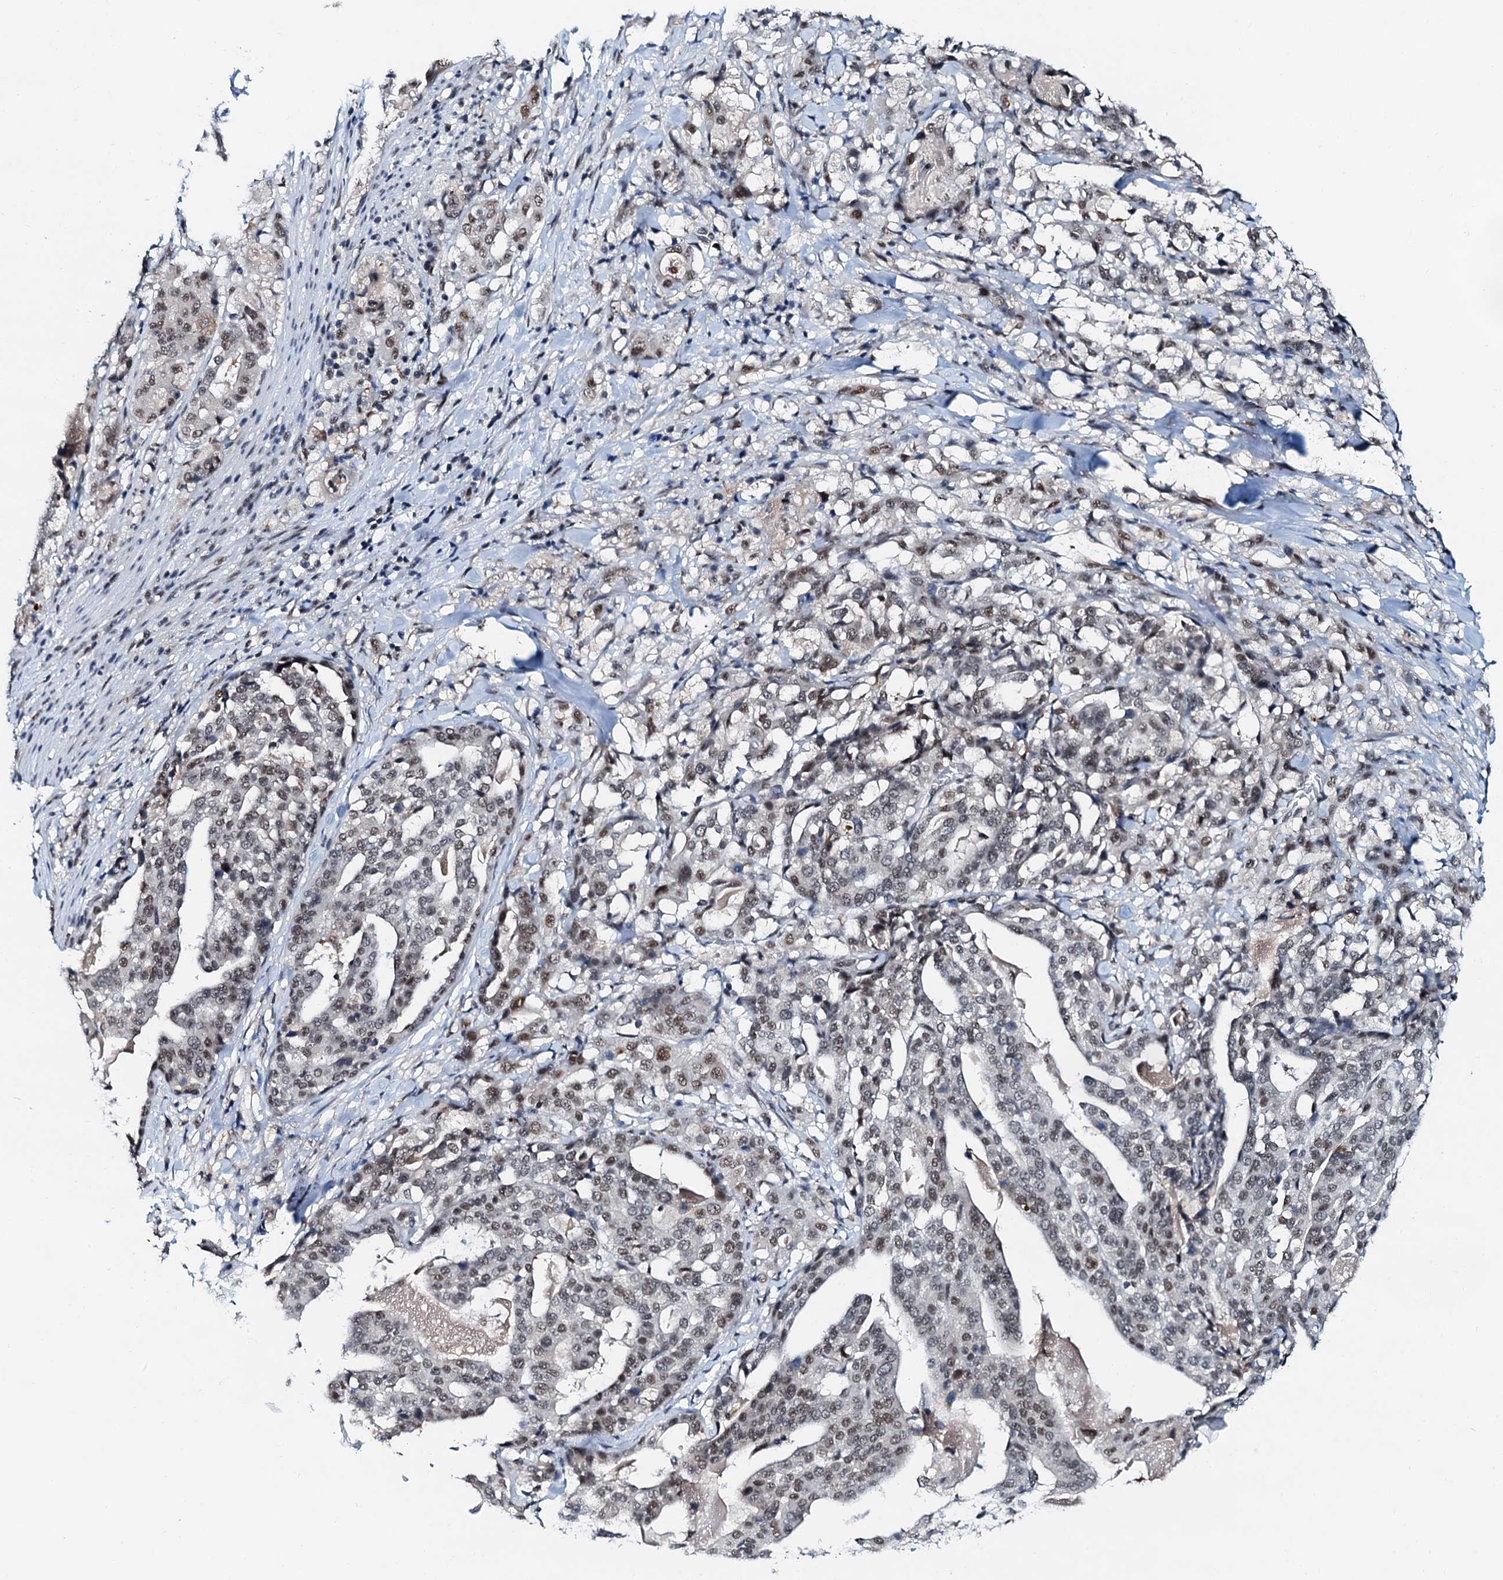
{"staining": {"intensity": "moderate", "quantity": "<25%", "location": "nuclear"}, "tissue": "stomach cancer", "cell_type": "Tumor cells", "image_type": "cancer", "snomed": [{"axis": "morphology", "description": "Adenocarcinoma, NOS"}, {"axis": "topography", "description": "Stomach"}], "caption": "Immunohistochemical staining of stomach adenocarcinoma demonstrates low levels of moderate nuclear expression in approximately <25% of tumor cells.", "gene": "SNRPD1", "patient": {"sex": "male", "age": 48}}